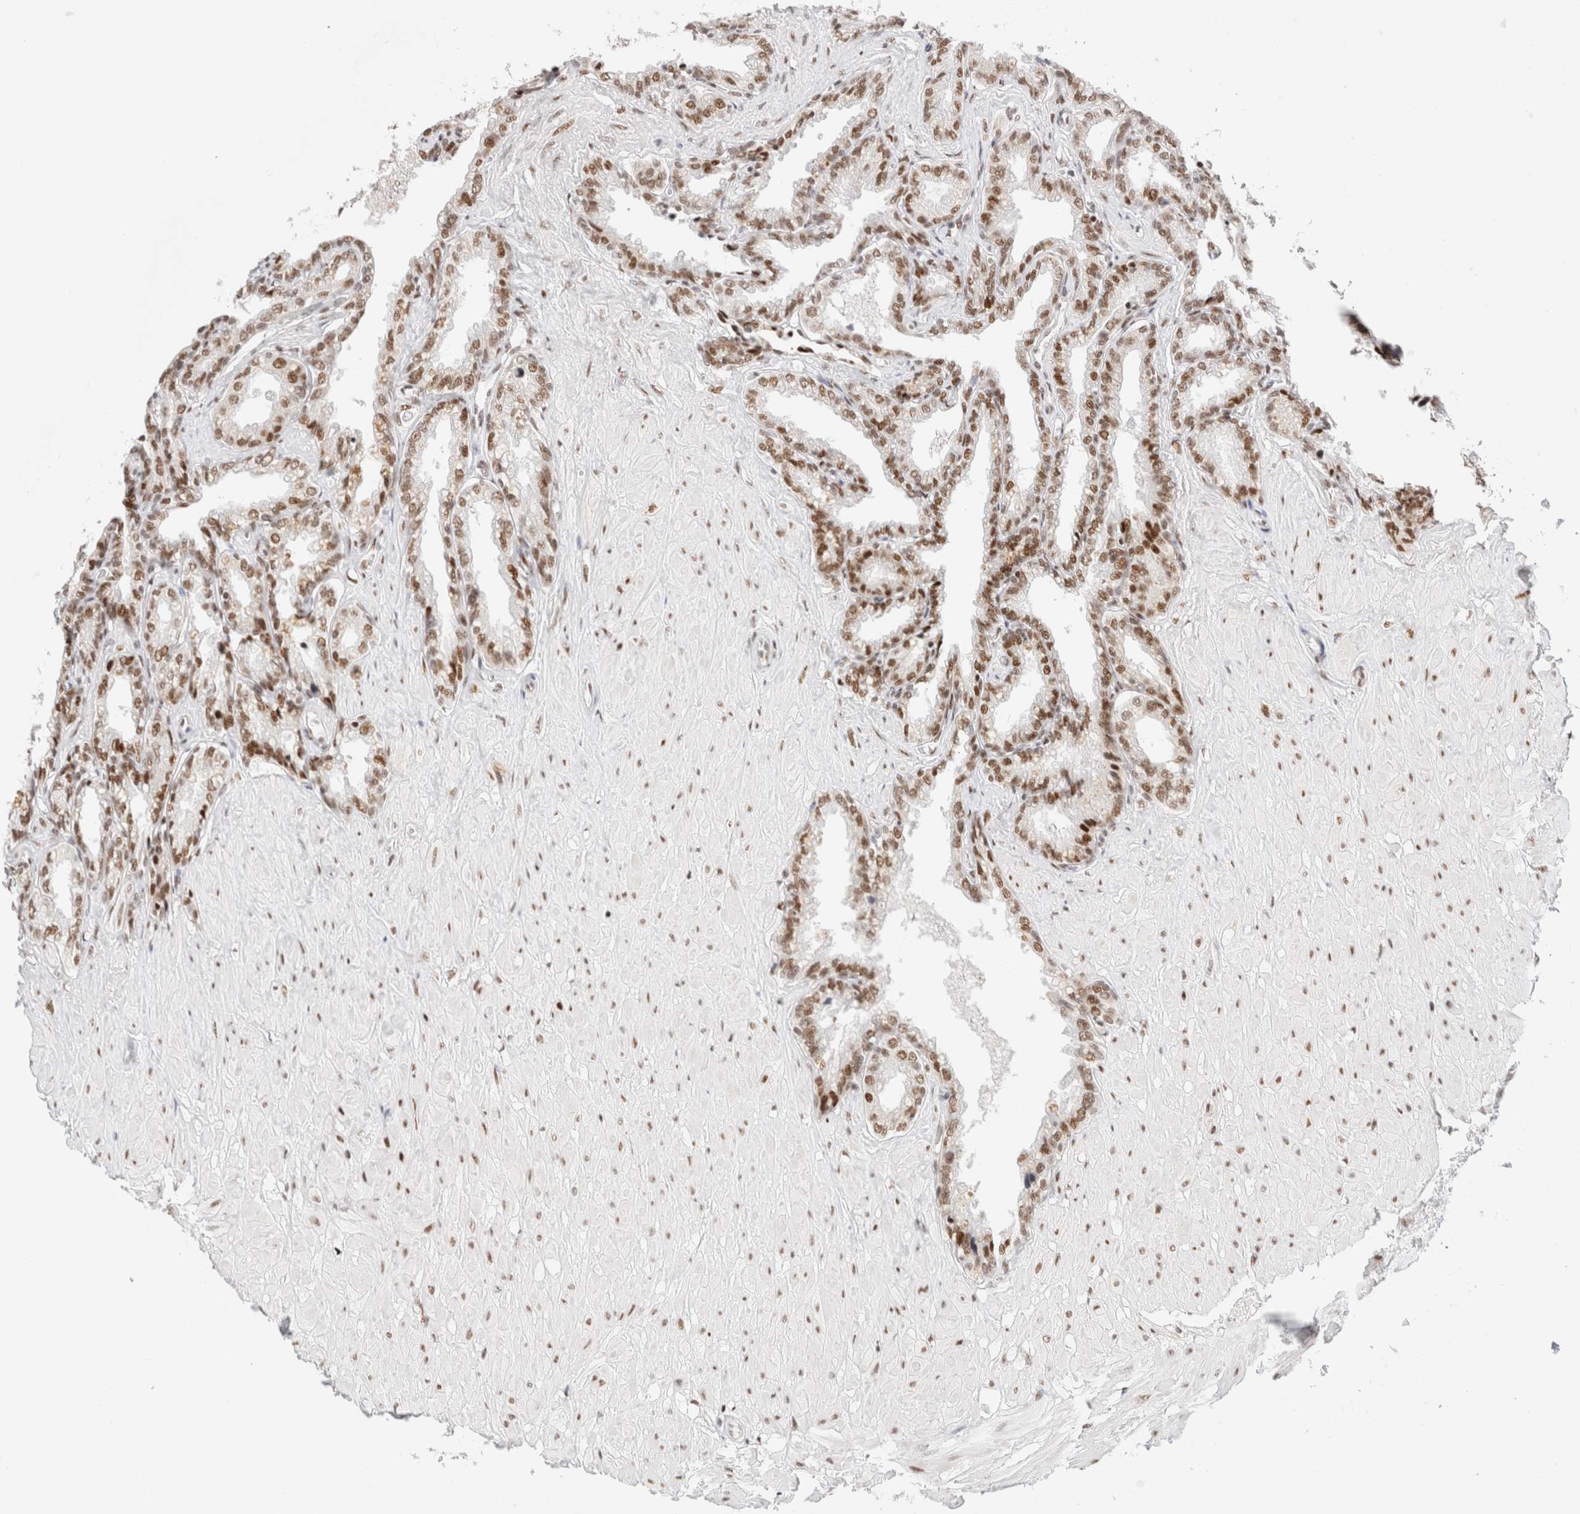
{"staining": {"intensity": "moderate", "quantity": ">75%", "location": "nuclear"}, "tissue": "seminal vesicle", "cell_type": "Glandular cells", "image_type": "normal", "snomed": [{"axis": "morphology", "description": "Normal tissue, NOS"}, {"axis": "topography", "description": "Seminal veicle"}], "caption": "Immunohistochemistry of normal seminal vesicle reveals medium levels of moderate nuclear positivity in about >75% of glandular cells.", "gene": "ZNF282", "patient": {"sex": "male", "age": 46}}